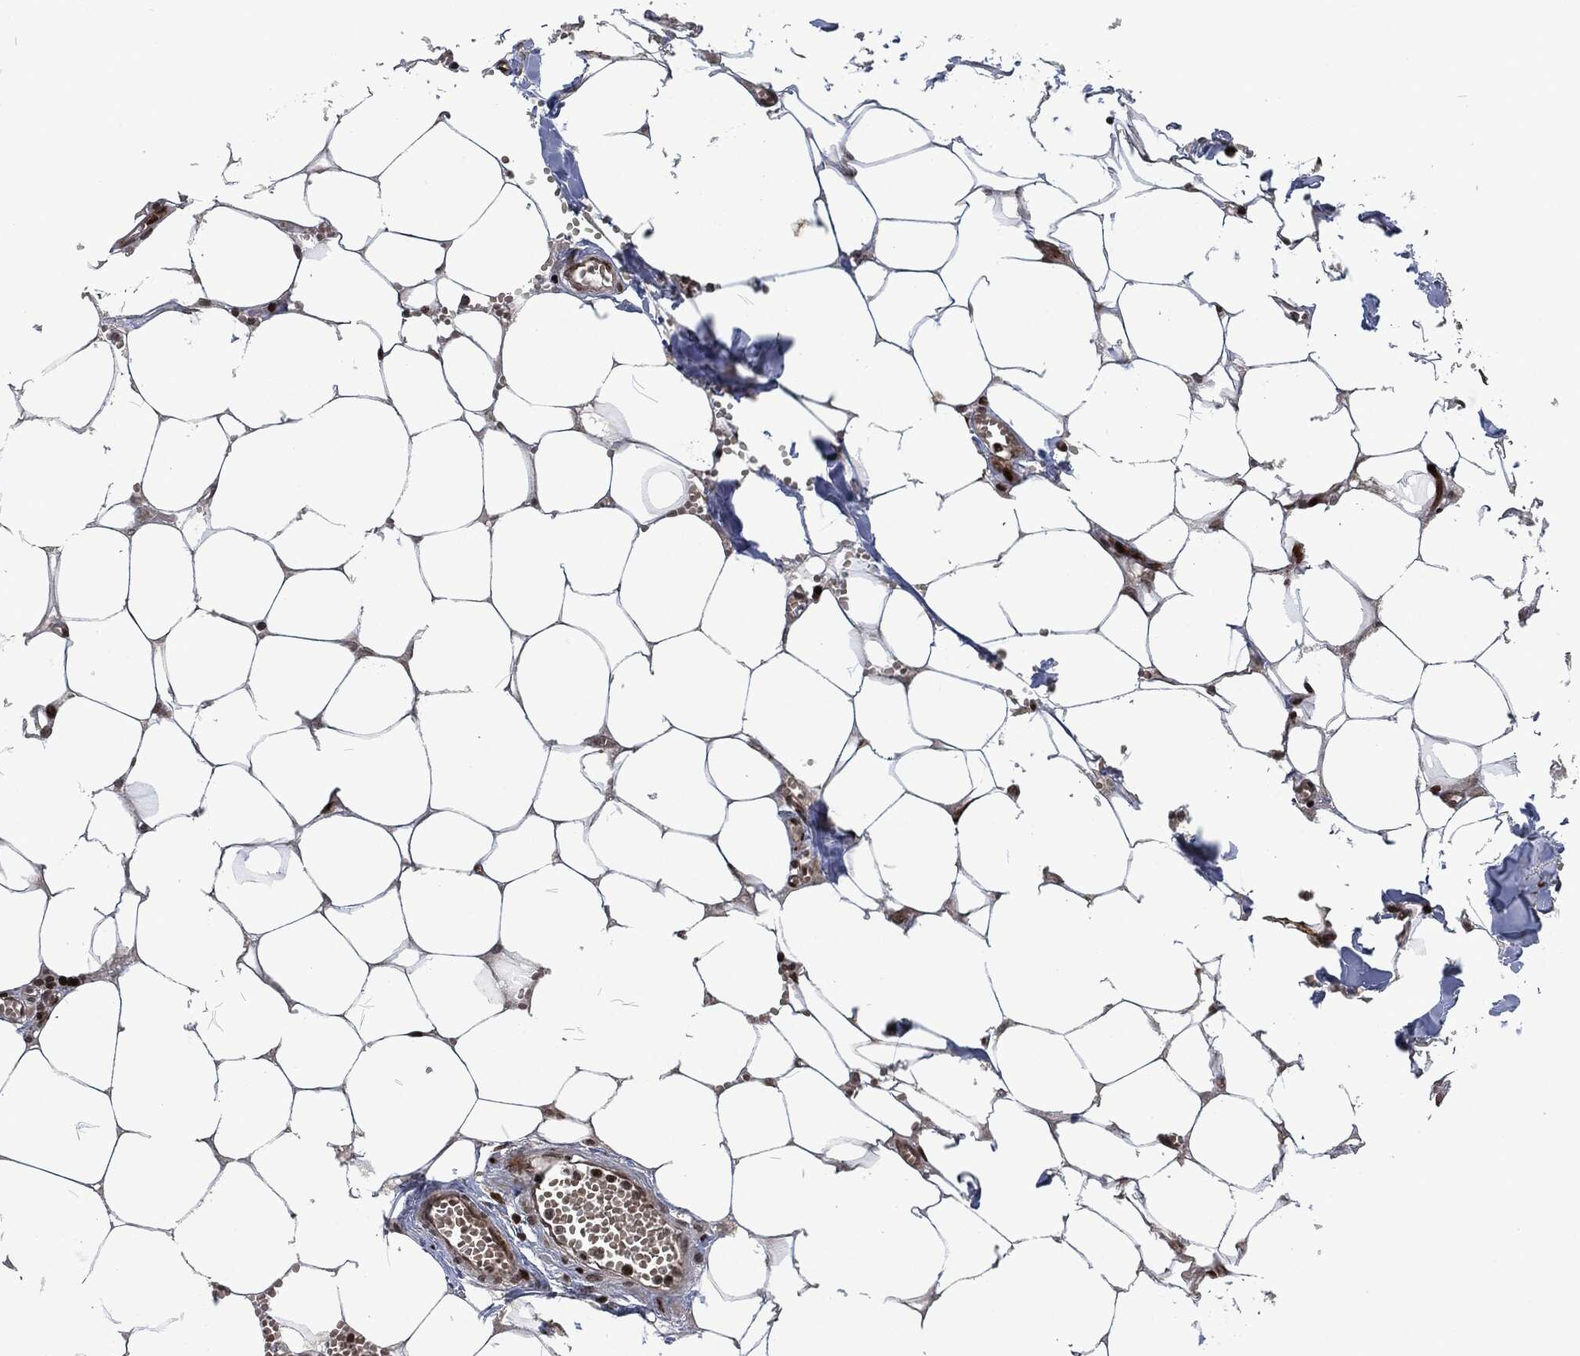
{"staining": {"intensity": "moderate", "quantity": "<25%", "location": "cytoplasmic/membranous,nuclear"}, "tissue": "adipose tissue", "cell_type": "Adipocytes", "image_type": "normal", "snomed": [{"axis": "morphology", "description": "Normal tissue, NOS"}, {"axis": "morphology", "description": "Squamous cell carcinoma, NOS"}, {"axis": "topography", "description": "Cartilage tissue"}, {"axis": "topography", "description": "Lung"}], "caption": "An image showing moderate cytoplasmic/membranous,nuclear positivity in about <25% of adipocytes in unremarkable adipose tissue, as visualized by brown immunohistochemical staining.", "gene": "EGFR", "patient": {"sex": "male", "age": 66}}